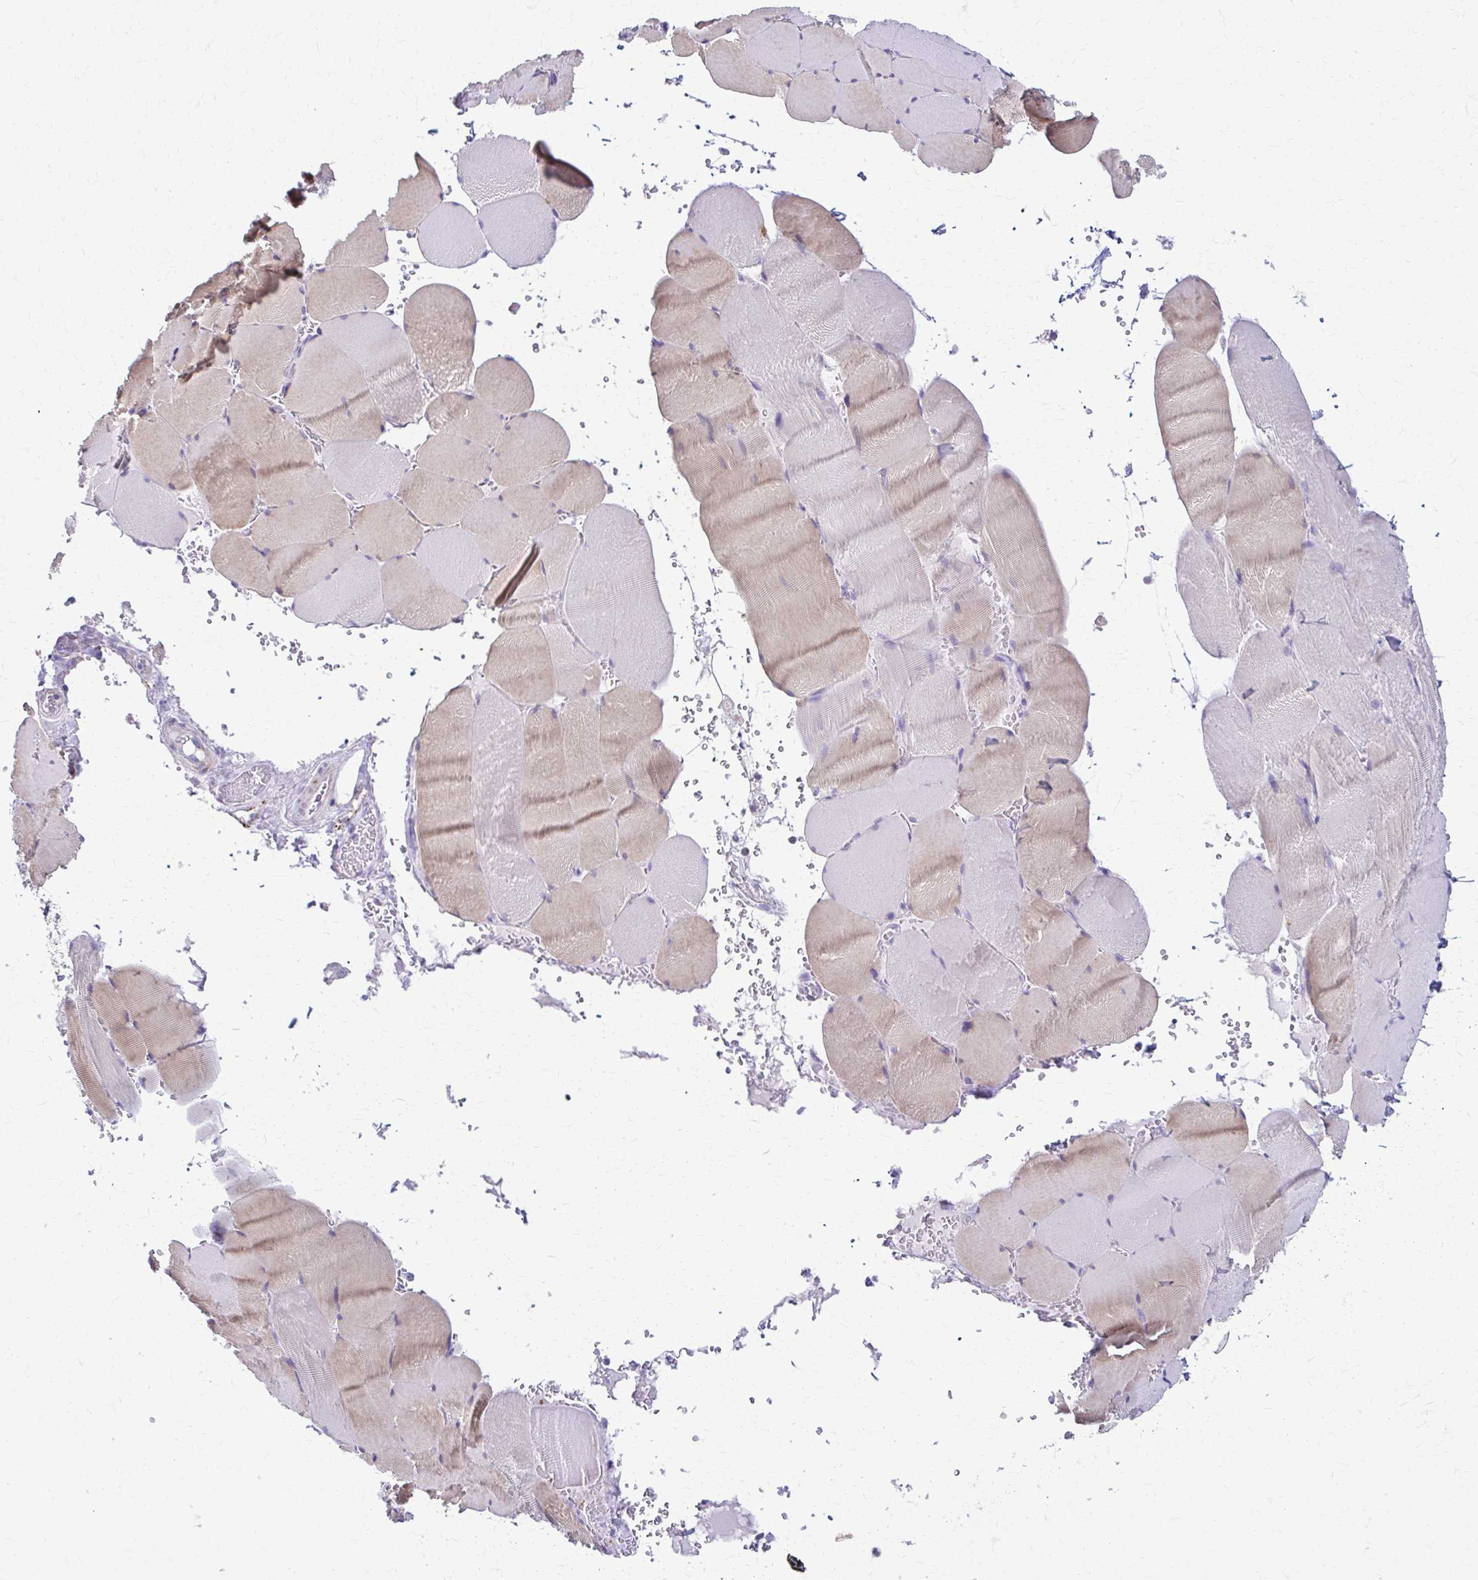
{"staining": {"intensity": "weak", "quantity": "25%-75%", "location": "cytoplasmic/membranous"}, "tissue": "skeletal muscle", "cell_type": "Myocytes", "image_type": "normal", "snomed": [{"axis": "morphology", "description": "Normal tissue, NOS"}, {"axis": "topography", "description": "Skeletal muscle"}, {"axis": "topography", "description": "Head-Neck"}], "caption": "Immunohistochemical staining of unremarkable skeletal muscle demonstrates weak cytoplasmic/membranous protein expression in about 25%-75% of myocytes. The staining was performed using DAB (3,3'-diaminobenzidine) to visualize the protein expression in brown, while the nuclei were stained in blue with hematoxylin (Magnification: 20x).", "gene": "SAMD13", "patient": {"sex": "male", "age": 66}}